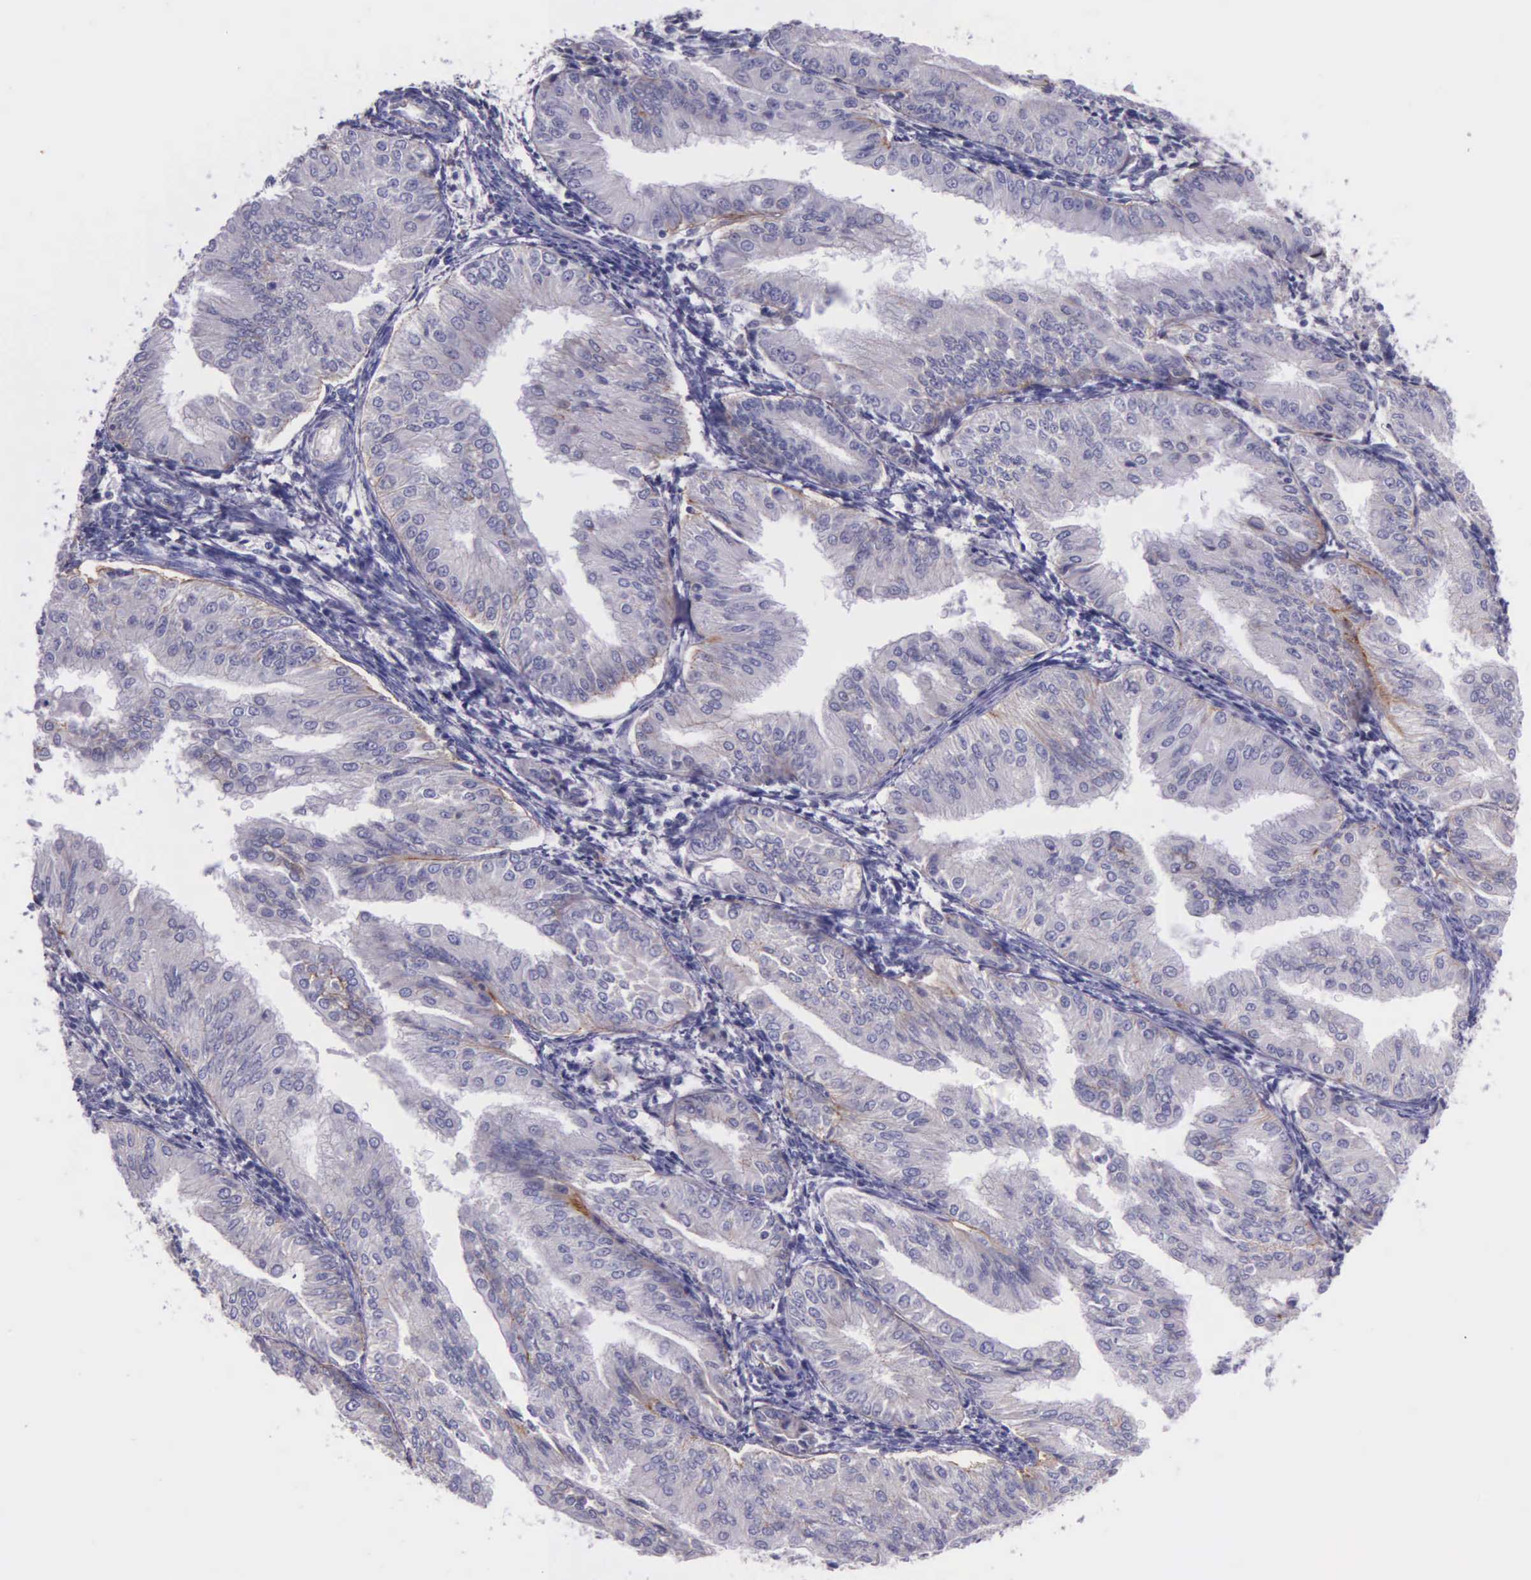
{"staining": {"intensity": "weak", "quantity": "25%-75%", "location": "cytoplasmic/membranous"}, "tissue": "endometrial cancer", "cell_type": "Tumor cells", "image_type": "cancer", "snomed": [{"axis": "morphology", "description": "Adenocarcinoma, NOS"}, {"axis": "topography", "description": "Endometrium"}], "caption": "DAB (3,3'-diaminobenzidine) immunohistochemical staining of endometrial cancer (adenocarcinoma) shows weak cytoplasmic/membranous protein expression in about 25%-75% of tumor cells.", "gene": "THSD7A", "patient": {"sex": "female", "age": 53}}